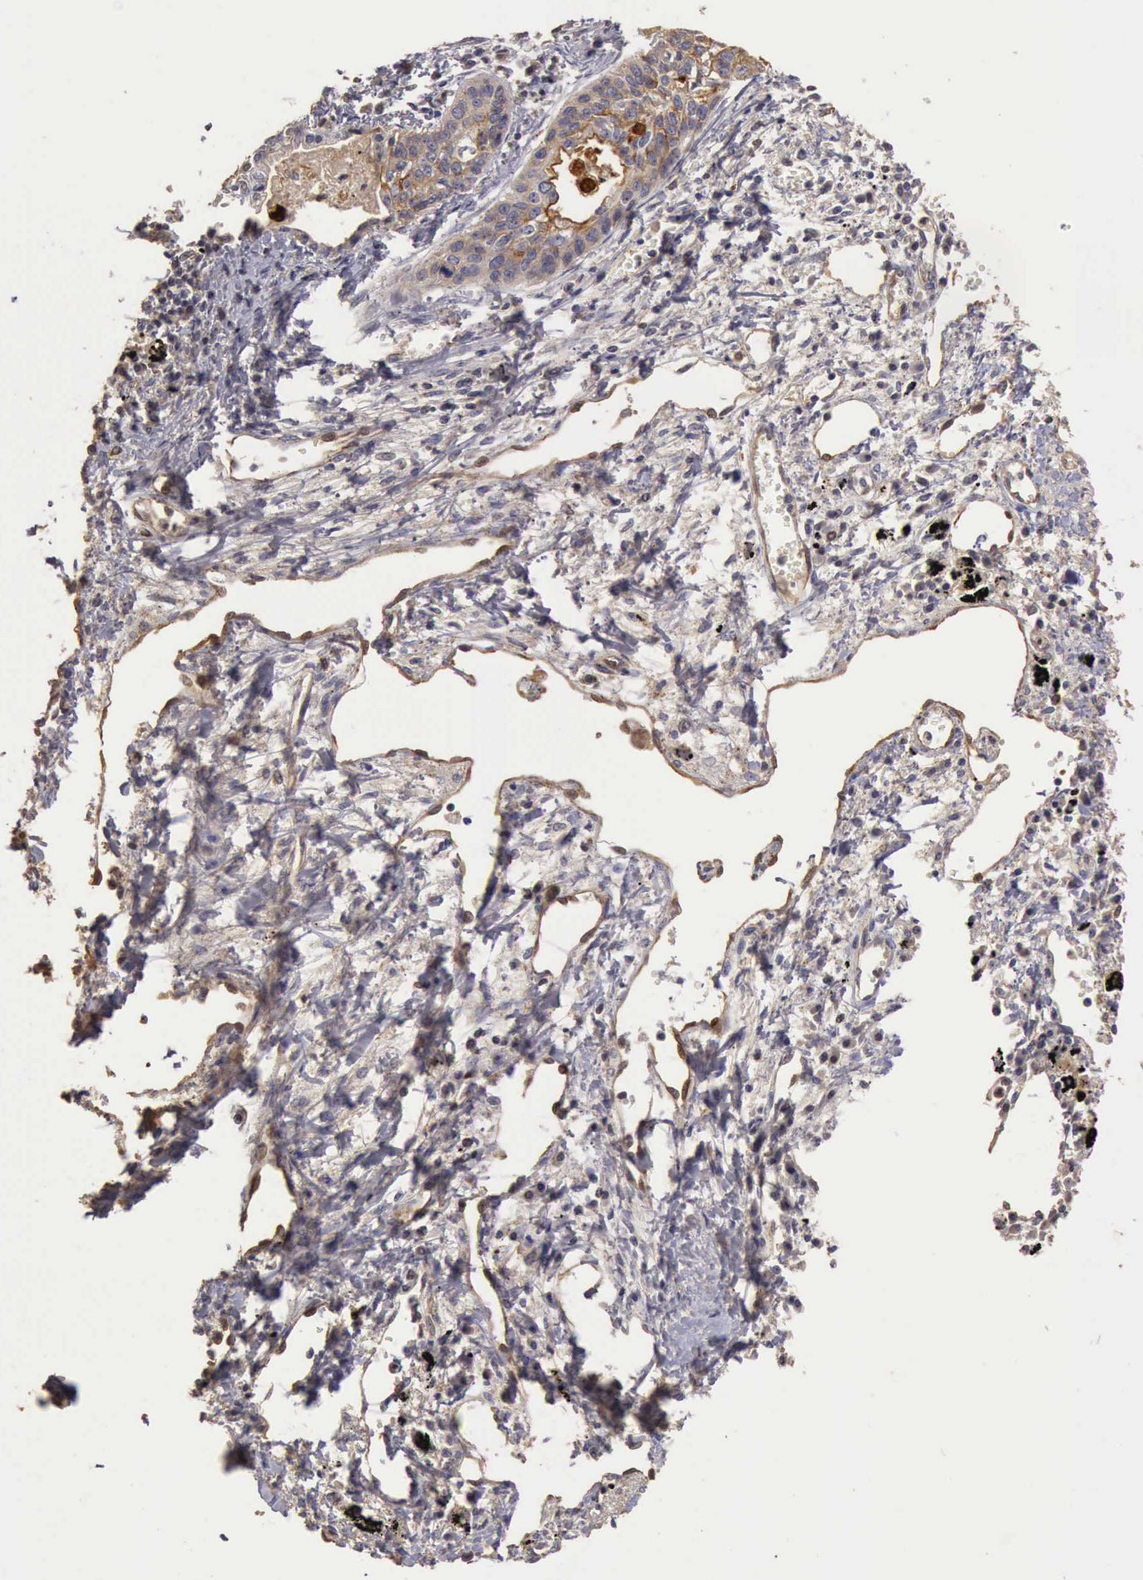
{"staining": {"intensity": "negative", "quantity": "none", "location": "none"}, "tissue": "lung cancer", "cell_type": "Tumor cells", "image_type": "cancer", "snomed": [{"axis": "morphology", "description": "Squamous cell carcinoma, NOS"}, {"axis": "topography", "description": "Lung"}], "caption": "Immunohistochemistry (IHC) of human lung cancer displays no staining in tumor cells. The staining is performed using DAB brown chromogen with nuclei counter-stained in using hematoxylin.", "gene": "BMX", "patient": {"sex": "male", "age": 71}}